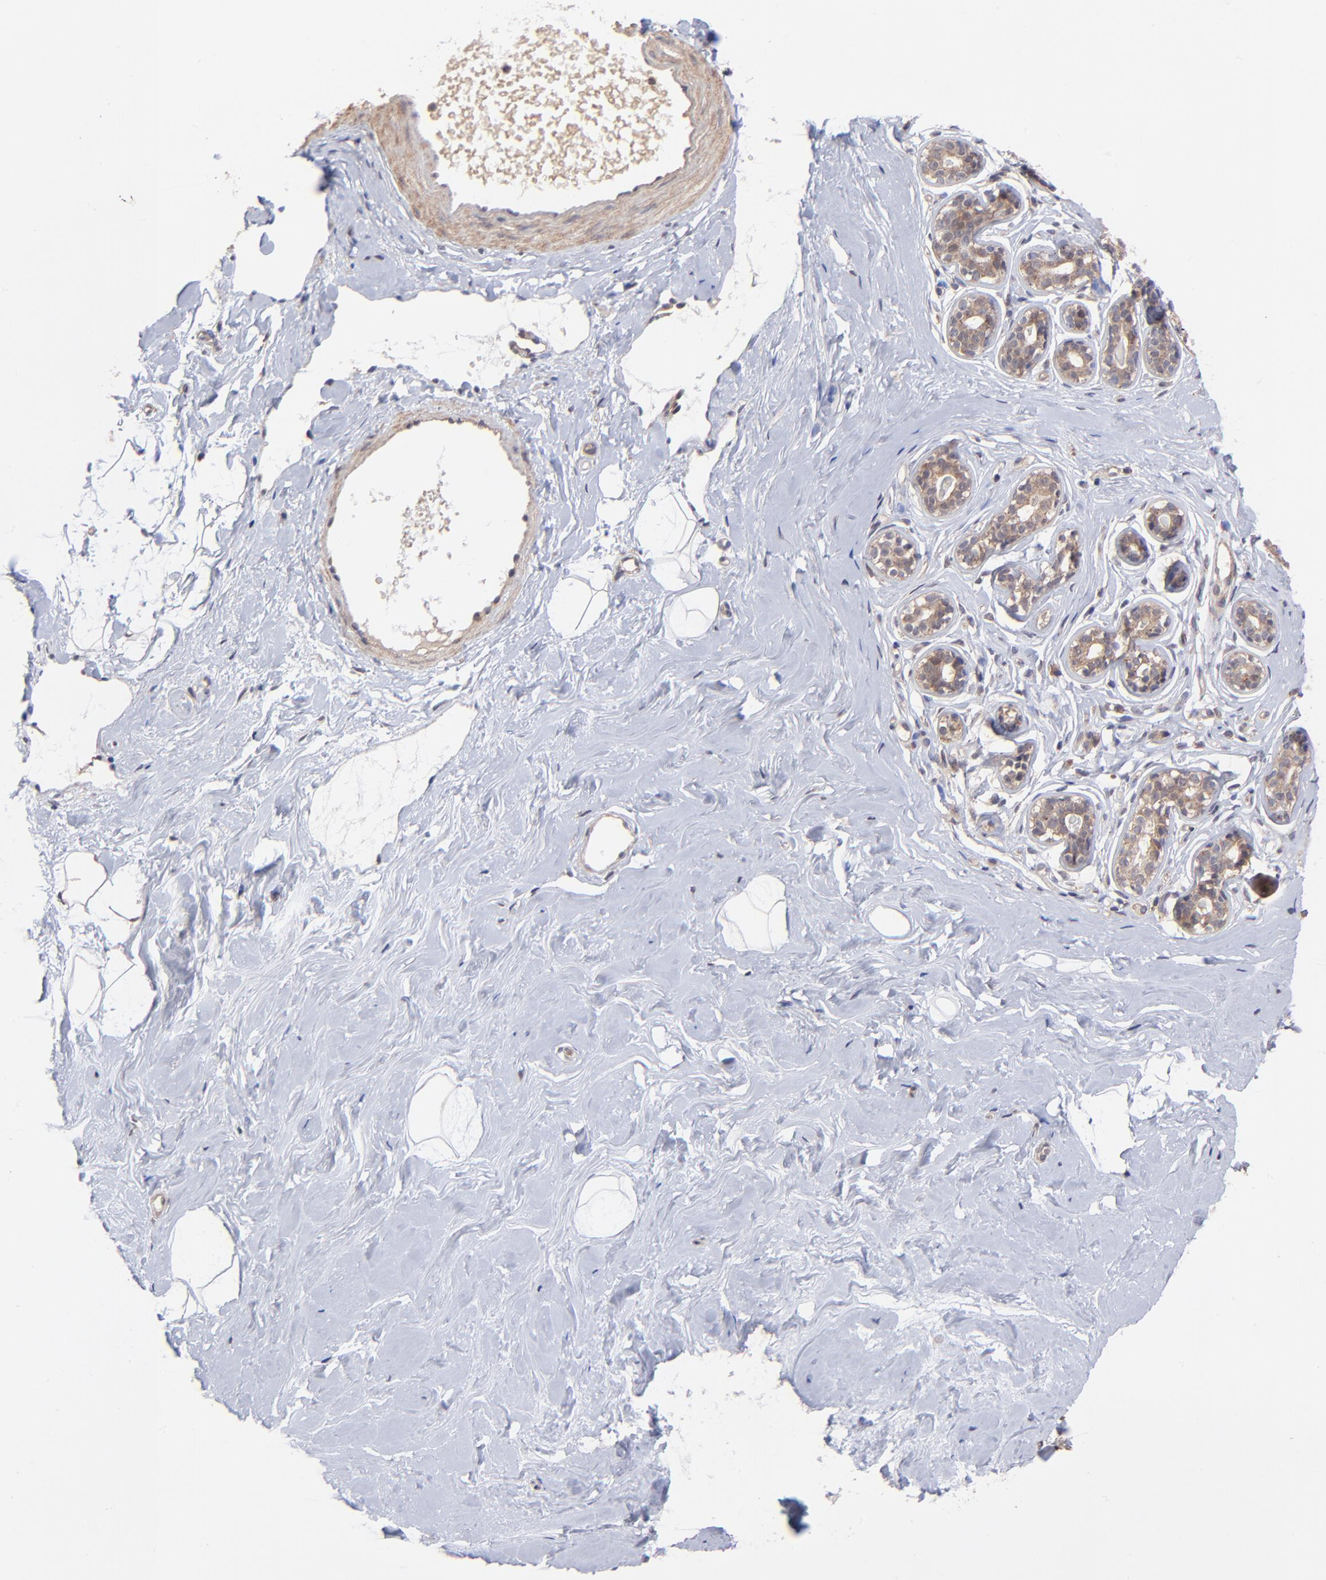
{"staining": {"intensity": "negative", "quantity": "none", "location": "none"}, "tissue": "breast", "cell_type": "Adipocytes", "image_type": "normal", "snomed": [{"axis": "morphology", "description": "Normal tissue, NOS"}, {"axis": "topography", "description": "Breast"}], "caption": "Immunohistochemistry micrograph of unremarkable breast: breast stained with DAB (3,3'-diaminobenzidine) demonstrates no significant protein expression in adipocytes.", "gene": "BAIAP2L2", "patient": {"sex": "female", "age": 23}}